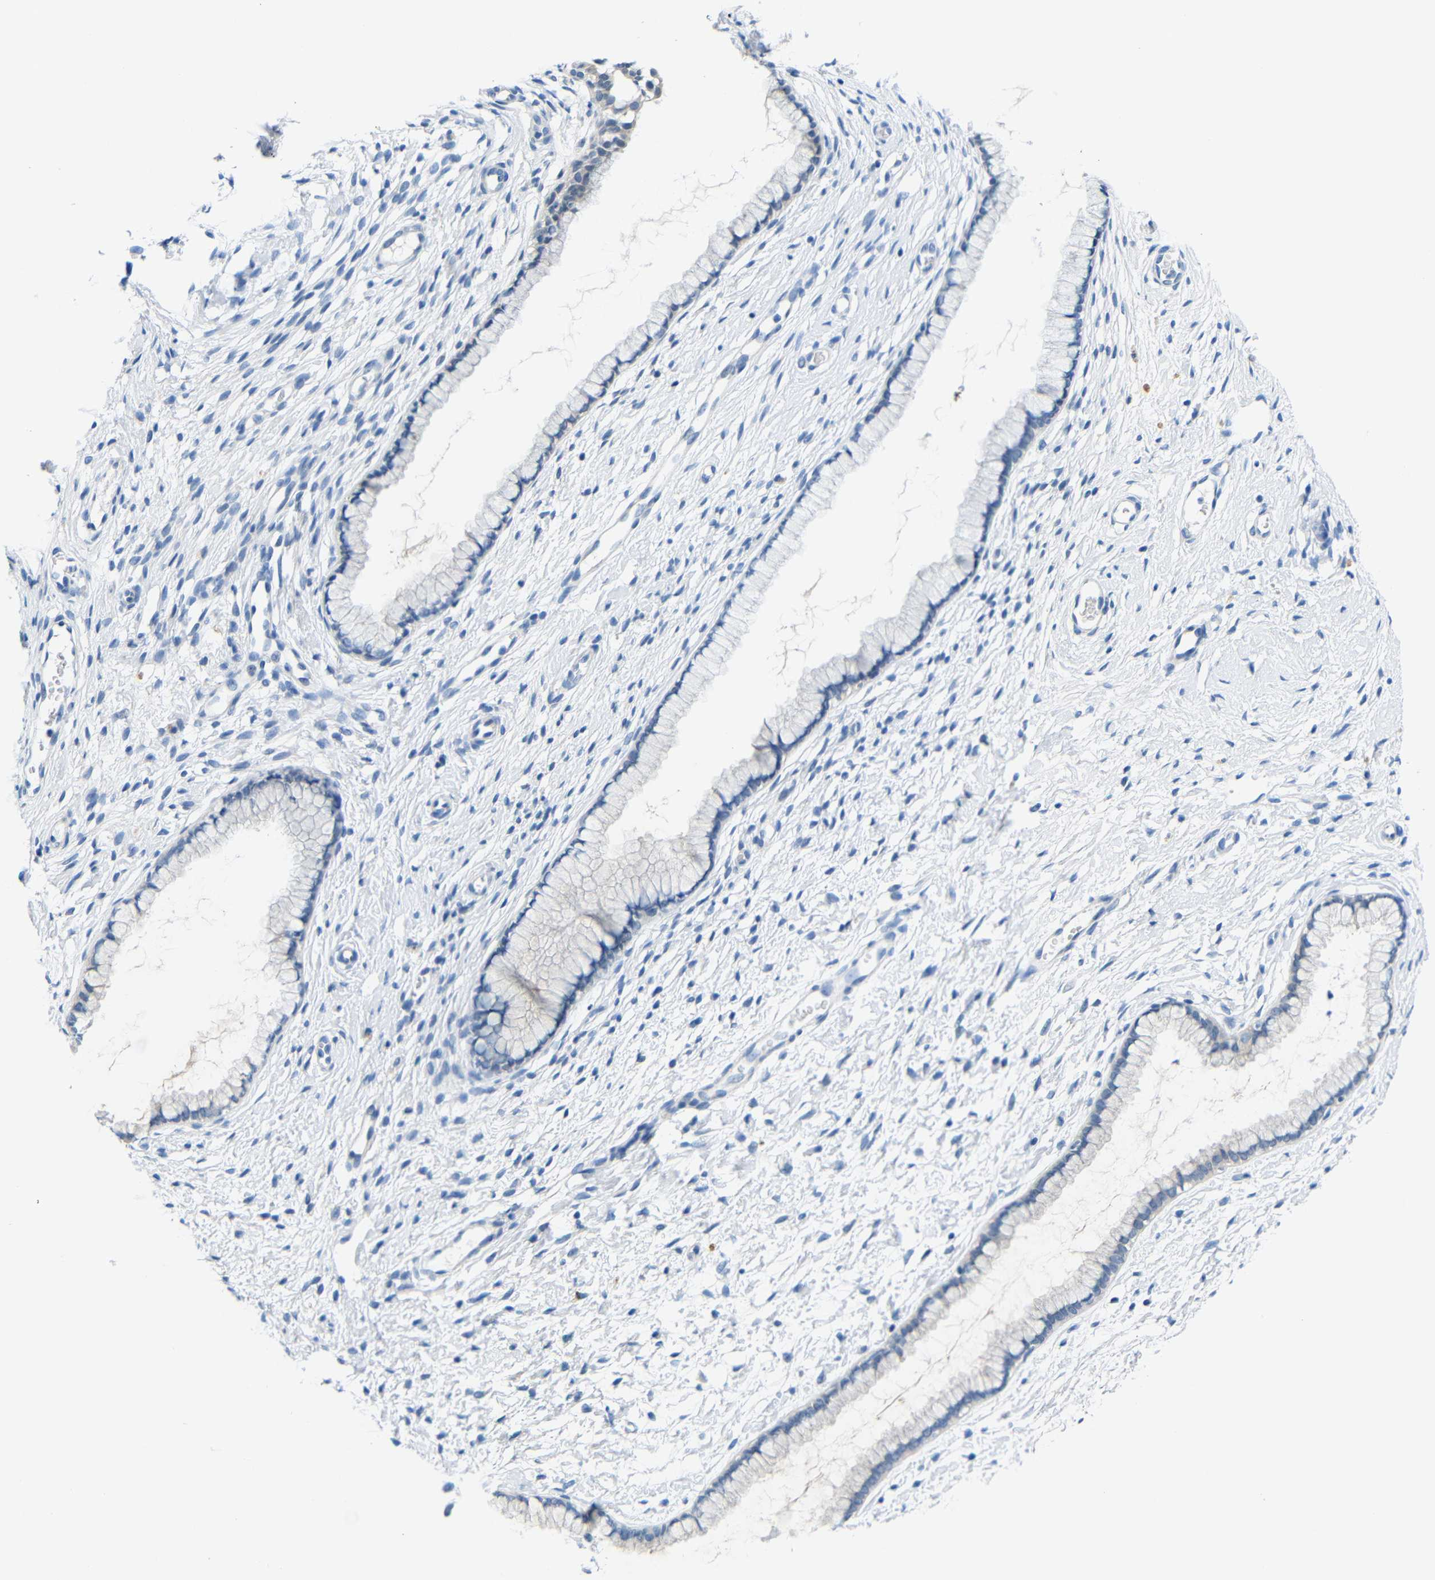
{"staining": {"intensity": "negative", "quantity": "none", "location": "none"}, "tissue": "cervix", "cell_type": "Glandular cells", "image_type": "normal", "snomed": [{"axis": "morphology", "description": "Normal tissue, NOS"}, {"axis": "topography", "description": "Cervix"}], "caption": "Immunohistochemistry (IHC) of normal cervix shows no staining in glandular cells.", "gene": "NEGR1", "patient": {"sex": "female", "age": 65}}